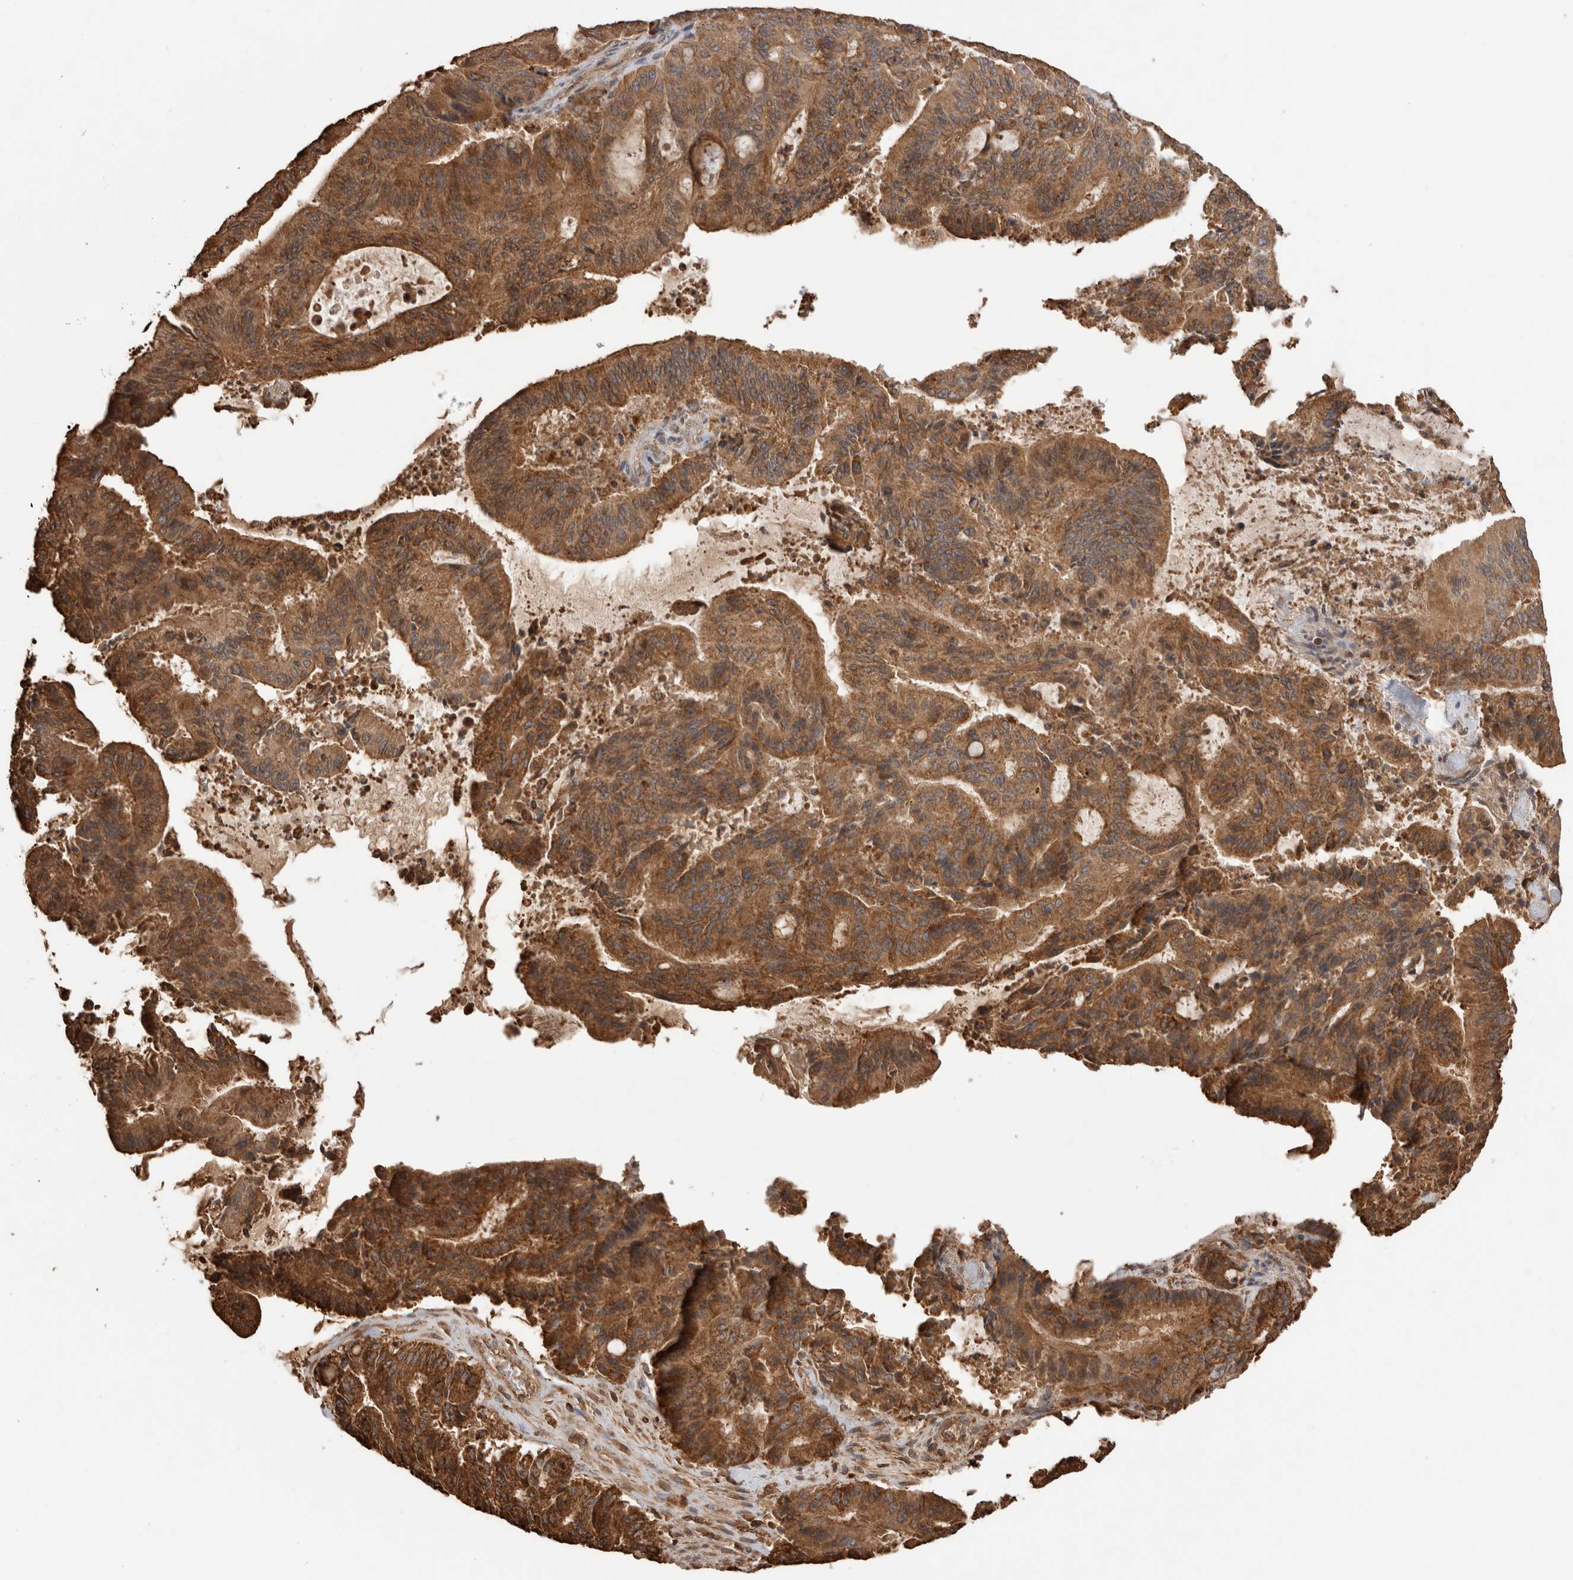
{"staining": {"intensity": "strong", "quantity": ">75%", "location": "cytoplasmic/membranous"}, "tissue": "liver cancer", "cell_type": "Tumor cells", "image_type": "cancer", "snomed": [{"axis": "morphology", "description": "Normal tissue, NOS"}, {"axis": "morphology", "description": "Cholangiocarcinoma"}, {"axis": "topography", "description": "Liver"}, {"axis": "topography", "description": "Peripheral nerve tissue"}], "caption": "Immunohistochemistry (IHC) image of neoplastic tissue: liver cancer stained using IHC displays high levels of strong protein expression localized specifically in the cytoplasmic/membranous of tumor cells, appearing as a cytoplasmic/membranous brown color.", "gene": "IMMP2L", "patient": {"sex": "female", "age": 73}}